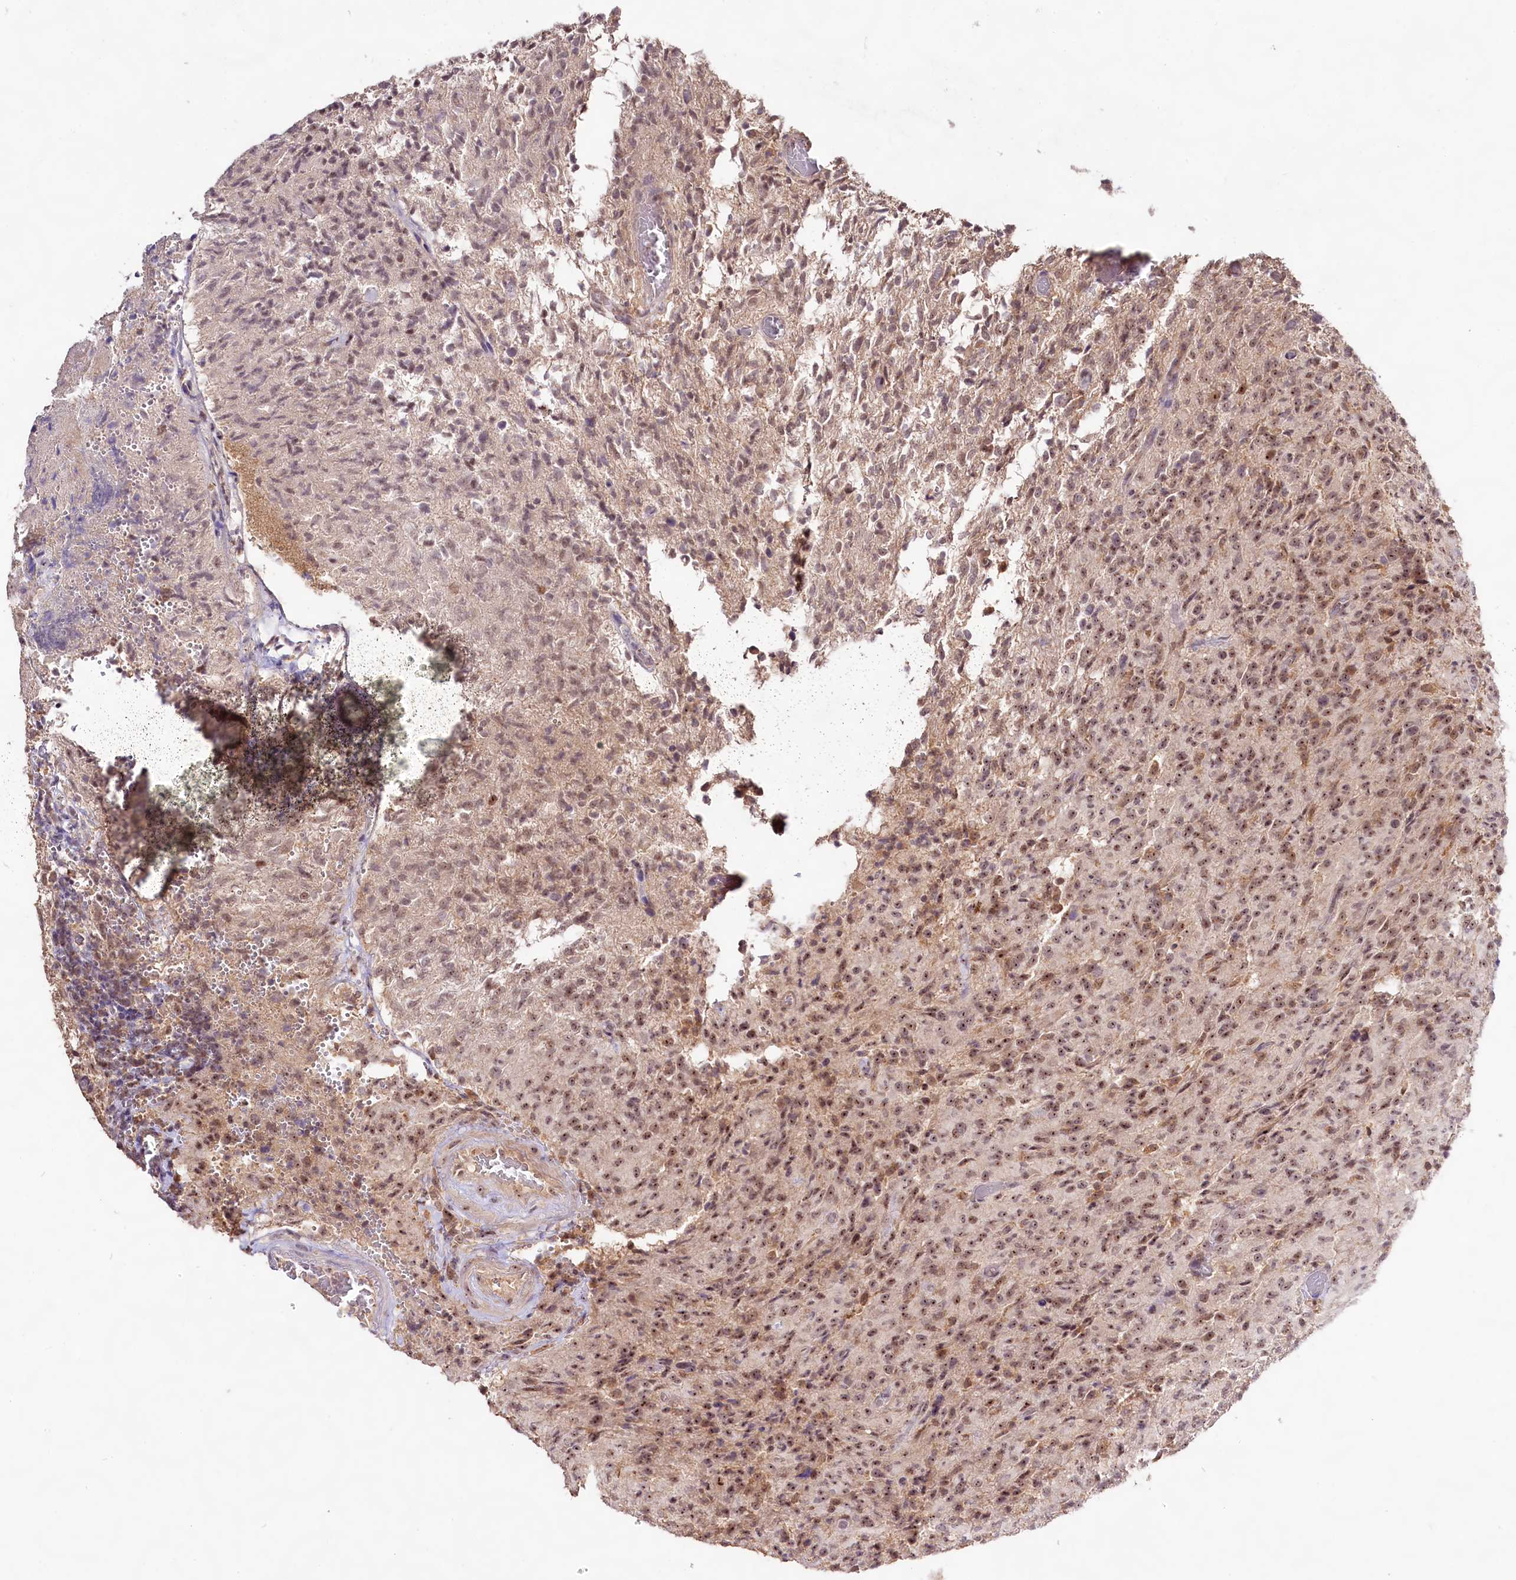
{"staining": {"intensity": "moderate", "quantity": ">75%", "location": "nuclear"}, "tissue": "glioma", "cell_type": "Tumor cells", "image_type": "cancer", "snomed": [{"axis": "morphology", "description": "Glioma, malignant, High grade"}, {"axis": "topography", "description": "Brain"}], "caption": "The immunohistochemical stain shows moderate nuclear staining in tumor cells of malignant glioma (high-grade) tissue.", "gene": "RRP8", "patient": {"sex": "female", "age": 57}}